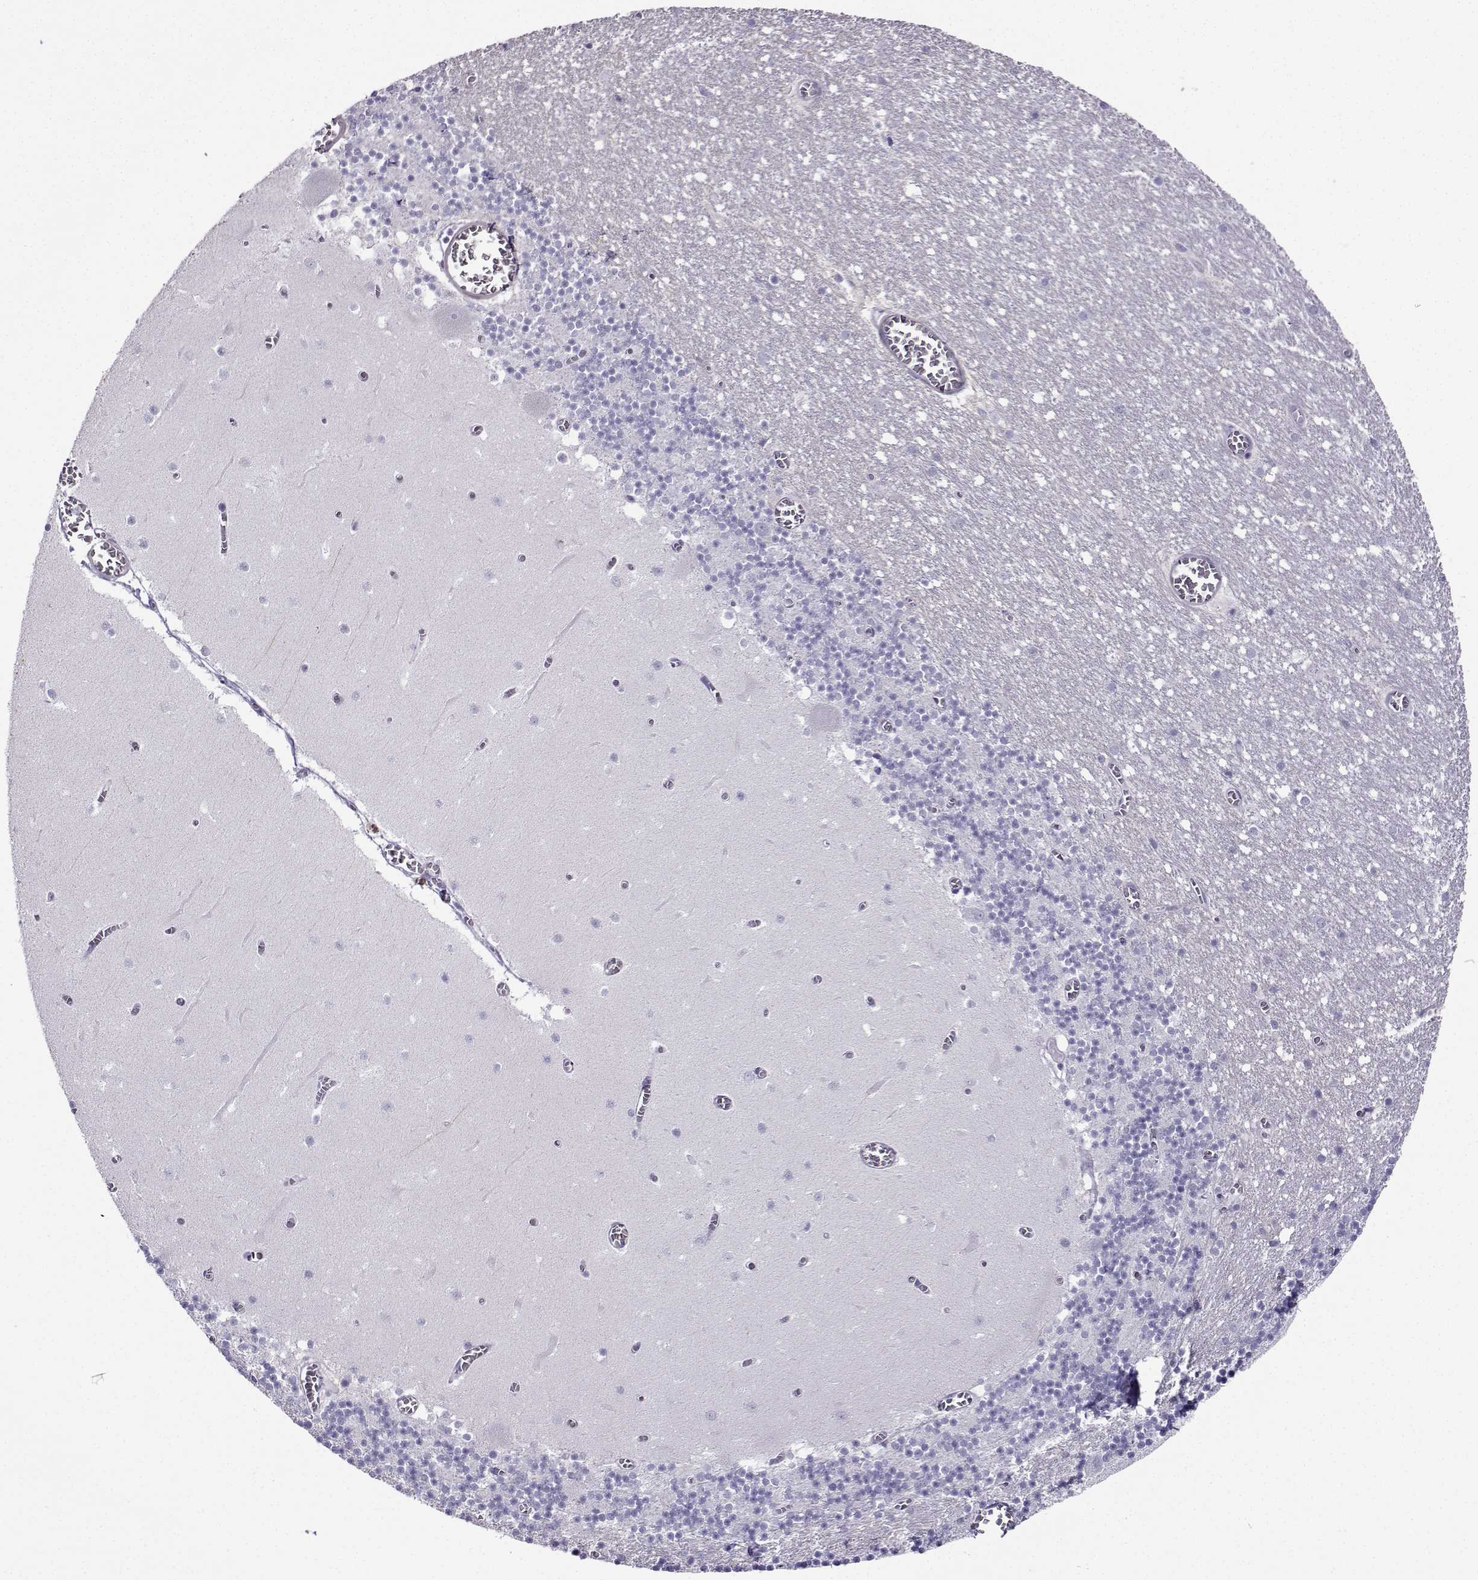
{"staining": {"intensity": "negative", "quantity": "none", "location": "none"}, "tissue": "cerebellum", "cell_type": "Cells in granular layer", "image_type": "normal", "snomed": [{"axis": "morphology", "description": "Normal tissue, NOS"}, {"axis": "topography", "description": "Cerebellum"}], "caption": "Protein analysis of unremarkable cerebellum displays no significant expression in cells in granular layer.", "gene": "KIF17", "patient": {"sex": "female", "age": 28}}